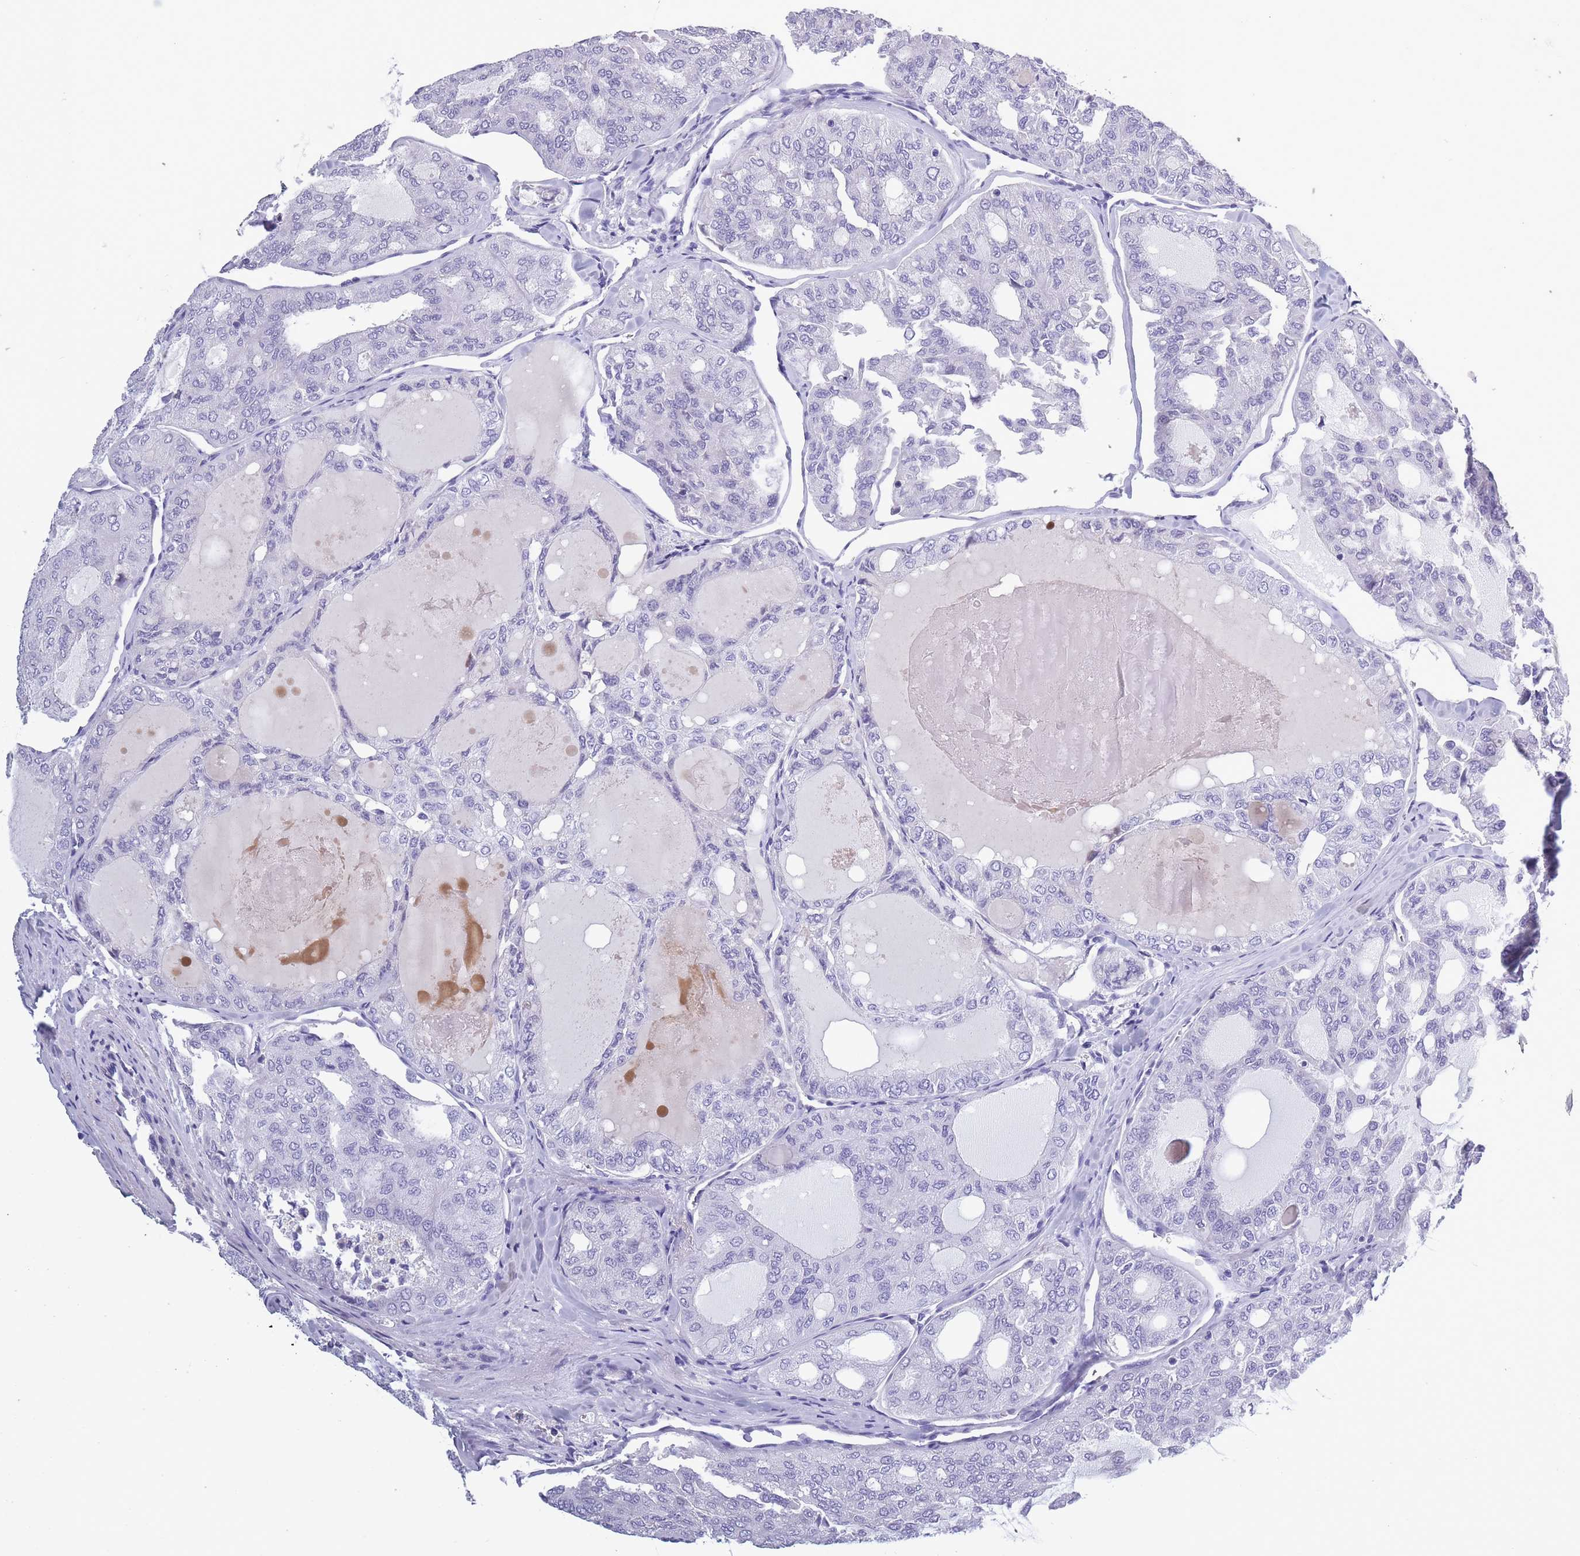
{"staining": {"intensity": "negative", "quantity": "none", "location": "none"}, "tissue": "thyroid cancer", "cell_type": "Tumor cells", "image_type": "cancer", "snomed": [{"axis": "morphology", "description": "Follicular adenoma carcinoma, NOS"}, {"axis": "topography", "description": "Thyroid gland"}], "caption": "This is a image of immunohistochemistry staining of thyroid cancer (follicular adenoma carcinoma), which shows no positivity in tumor cells.", "gene": "OR4C5", "patient": {"sex": "male", "age": 75}}